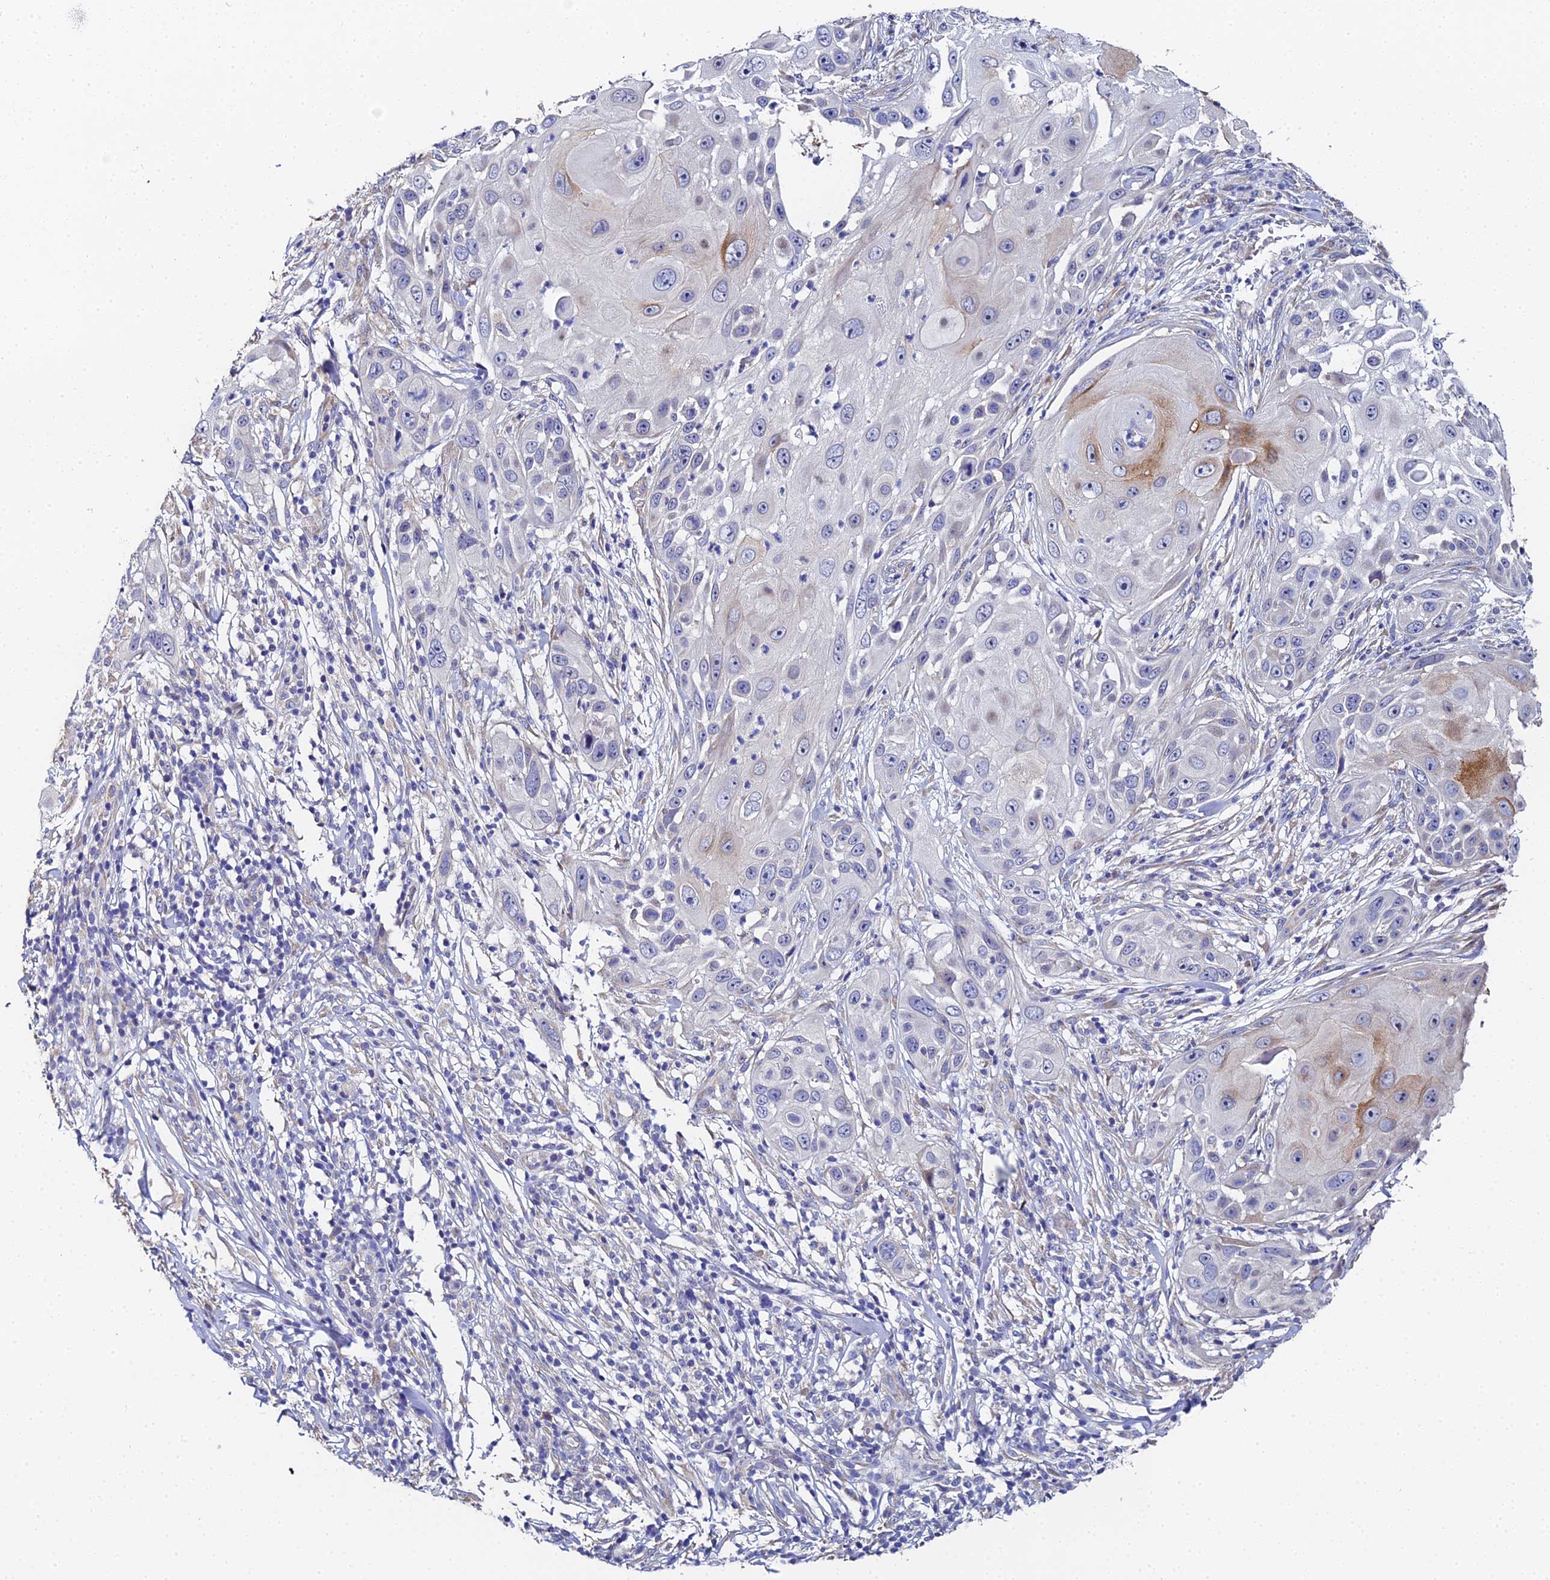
{"staining": {"intensity": "moderate", "quantity": "<25%", "location": "cytoplasmic/membranous"}, "tissue": "skin cancer", "cell_type": "Tumor cells", "image_type": "cancer", "snomed": [{"axis": "morphology", "description": "Squamous cell carcinoma, NOS"}, {"axis": "topography", "description": "Skin"}], "caption": "Brown immunohistochemical staining in skin cancer reveals moderate cytoplasmic/membranous positivity in about <25% of tumor cells.", "gene": "ENSG00000268674", "patient": {"sex": "female", "age": 44}}